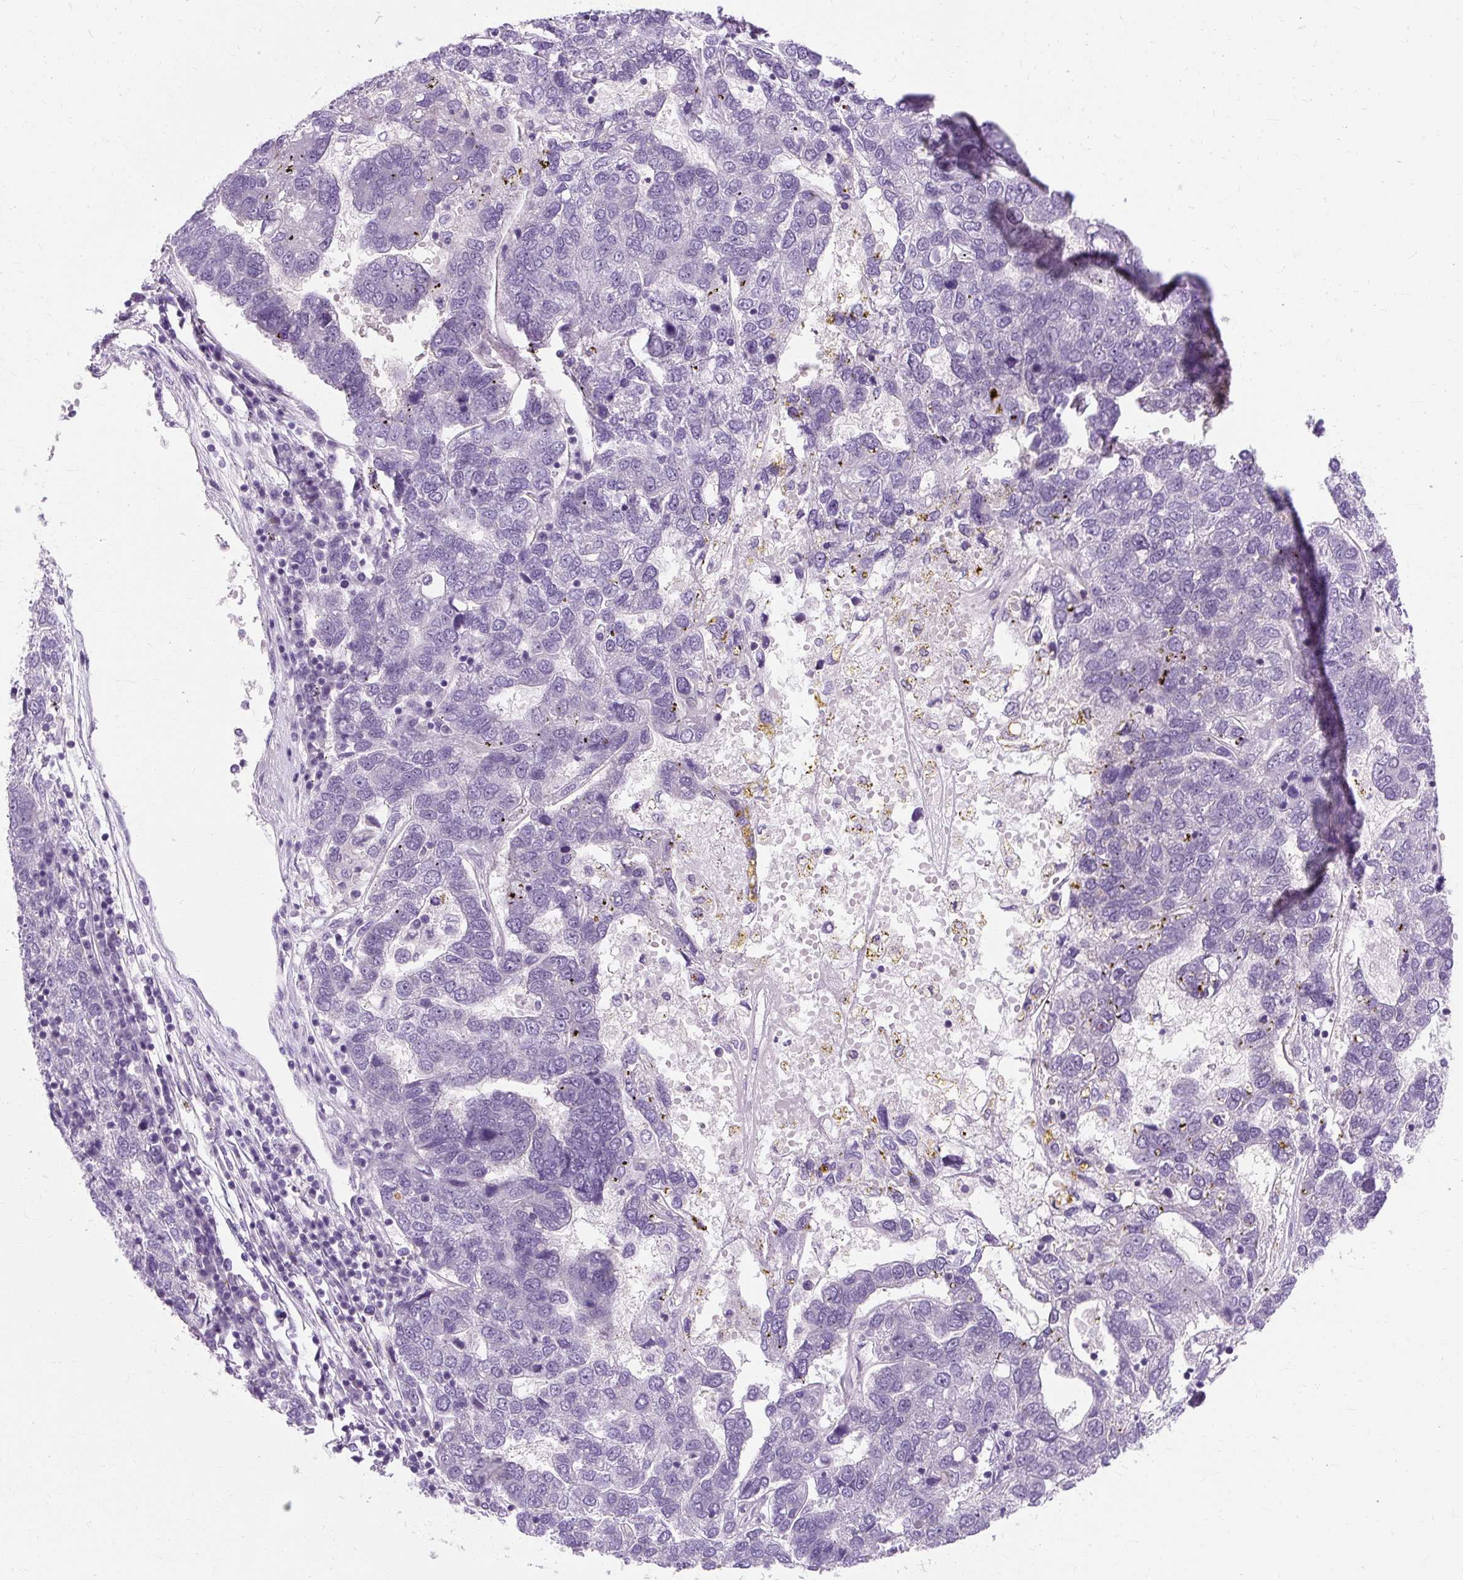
{"staining": {"intensity": "negative", "quantity": "none", "location": "none"}, "tissue": "pancreatic cancer", "cell_type": "Tumor cells", "image_type": "cancer", "snomed": [{"axis": "morphology", "description": "Adenocarcinoma, NOS"}, {"axis": "topography", "description": "Pancreas"}], "caption": "An image of pancreatic cancer stained for a protein demonstrates no brown staining in tumor cells. Brightfield microscopy of immunohistochemistry stained with DAB (brown) and hematoxylin (blue), captured at high magnification.", "gene": "RYBP", "patient": {"sex": "female", "age": 61}}